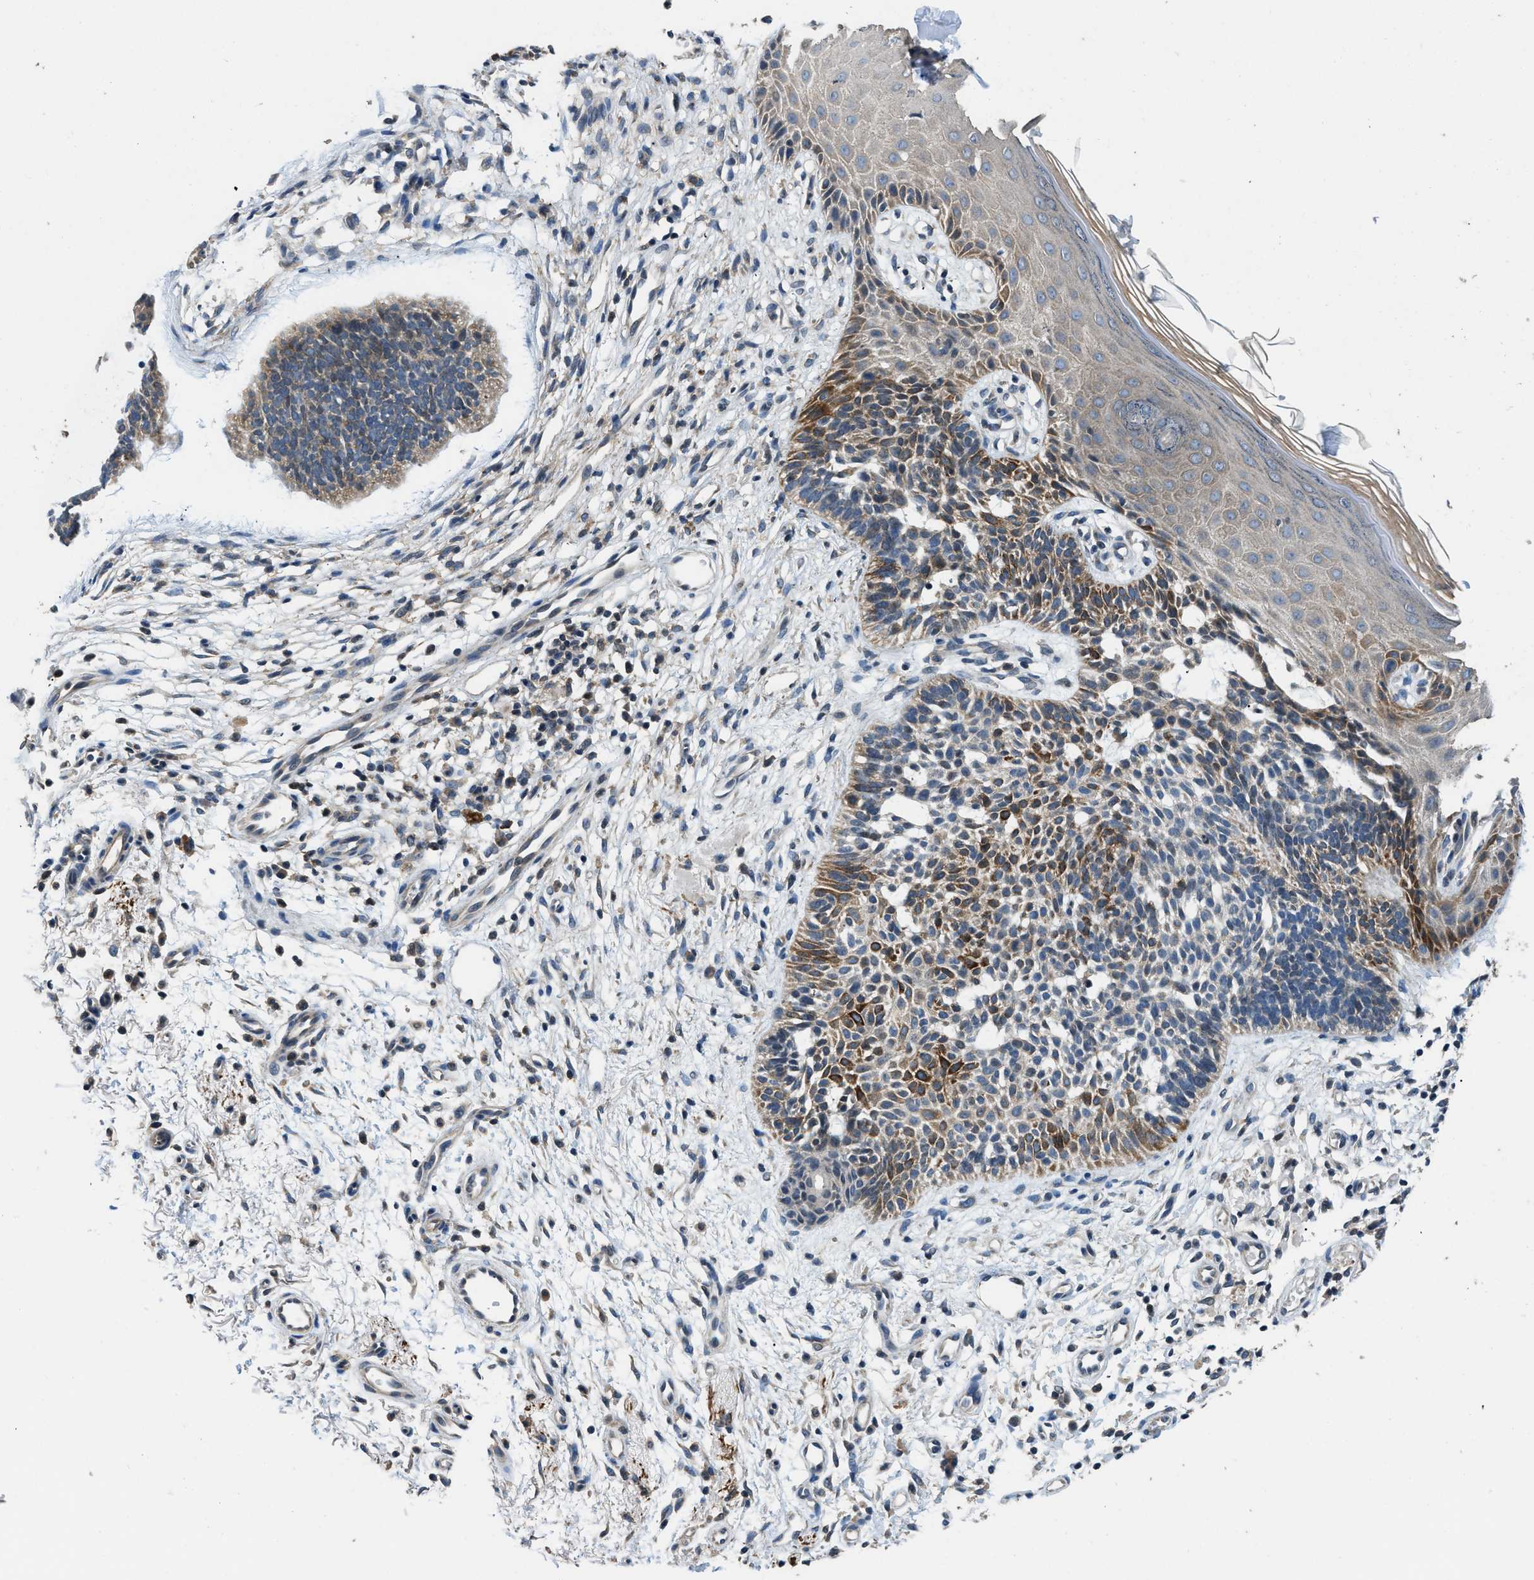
{"staining": {"intensity": "moderate", "quantity": "25%-75%", "location": "cytoplasmic/membranous"}, "tissue": "skin cancer", "cell_type": "Tumor cells", "image_type": "cancer", "snomed": [{"axis": "morphology", "description": "Normal tissue, NOS"}, {"axis": "morphology", "description": "Basal cell carcinoma"}, {"axis": "topography", "description": "Skin"}], "caption": "Immunohistochemistry (IHC) of skin cancer reveals medium levels of moderate cytoplasmic/membranous staining in about 25%-75% of tumor cells.", "gene": "SSH2", "patient": {"sex": "female", "age": 69}}